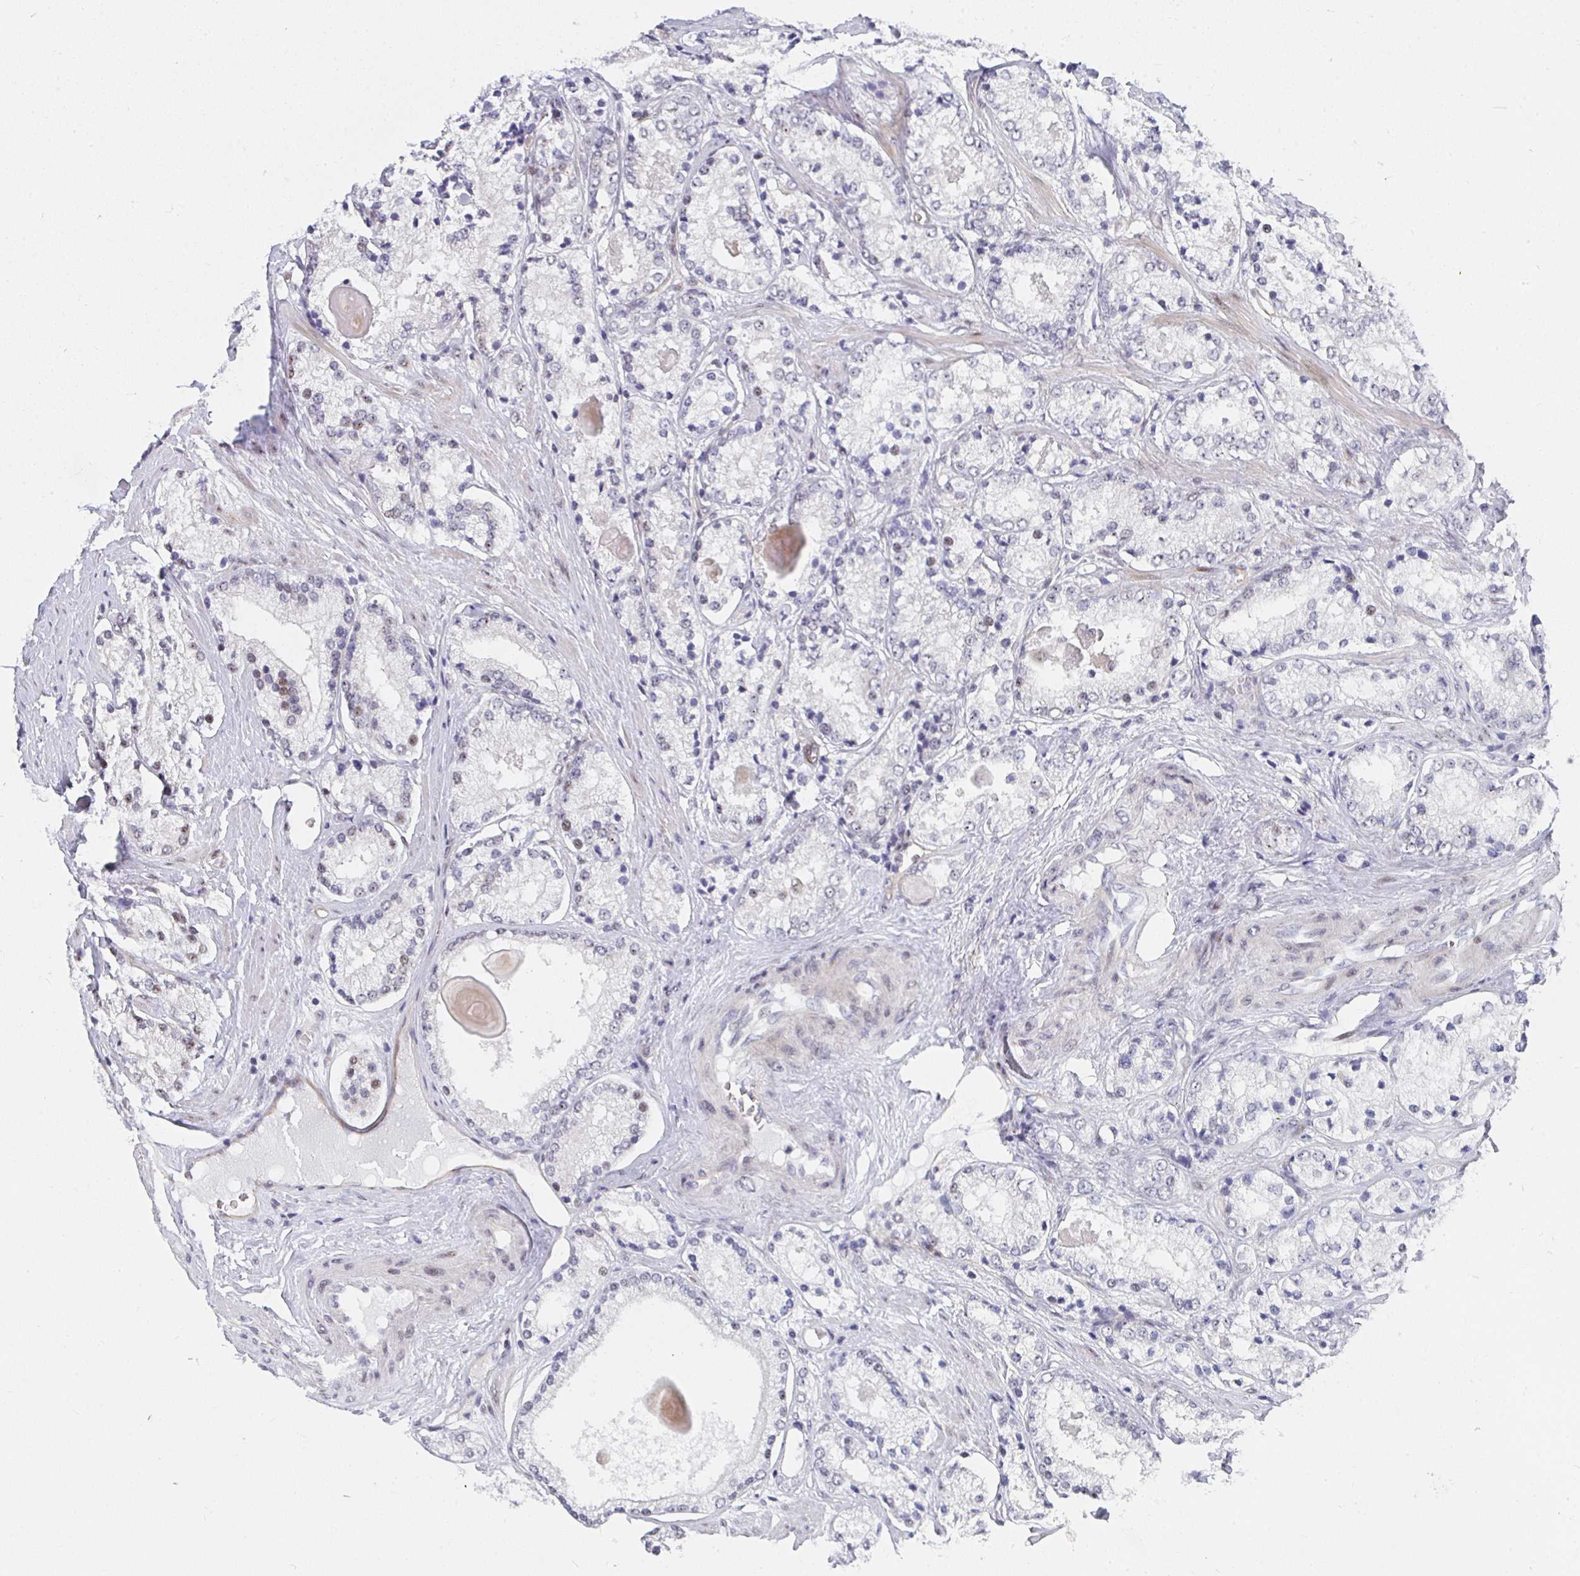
{"staining": {"intensity": "weak", "quantity": "<25%", "location": "nuclear"}, "tissue": "prostate cancer", "cell_type": "Tumor cells", "image_type": "cancer", "snomed": [{"axis": "morphology", "description": "Adenocarcinoma, NOS"}, {"axis": "morphology", "description": "Adenocarcinoma, Low grade"}, {"axis": "topography", "description": "Prostate"}], "caption": "Immunohistochemistry (IHC) photomicrograph of adenocarcinoma (low-grade) (prostate) stained for a protein (brown), which demonstrates no positivity in tumor cells. (Brightfield microscopy of DAB (3,3'-diaminobenzidine) IHC at high magnification).", "gene": "ZIC3", "patient": {"sex": "male", "age": 68}}